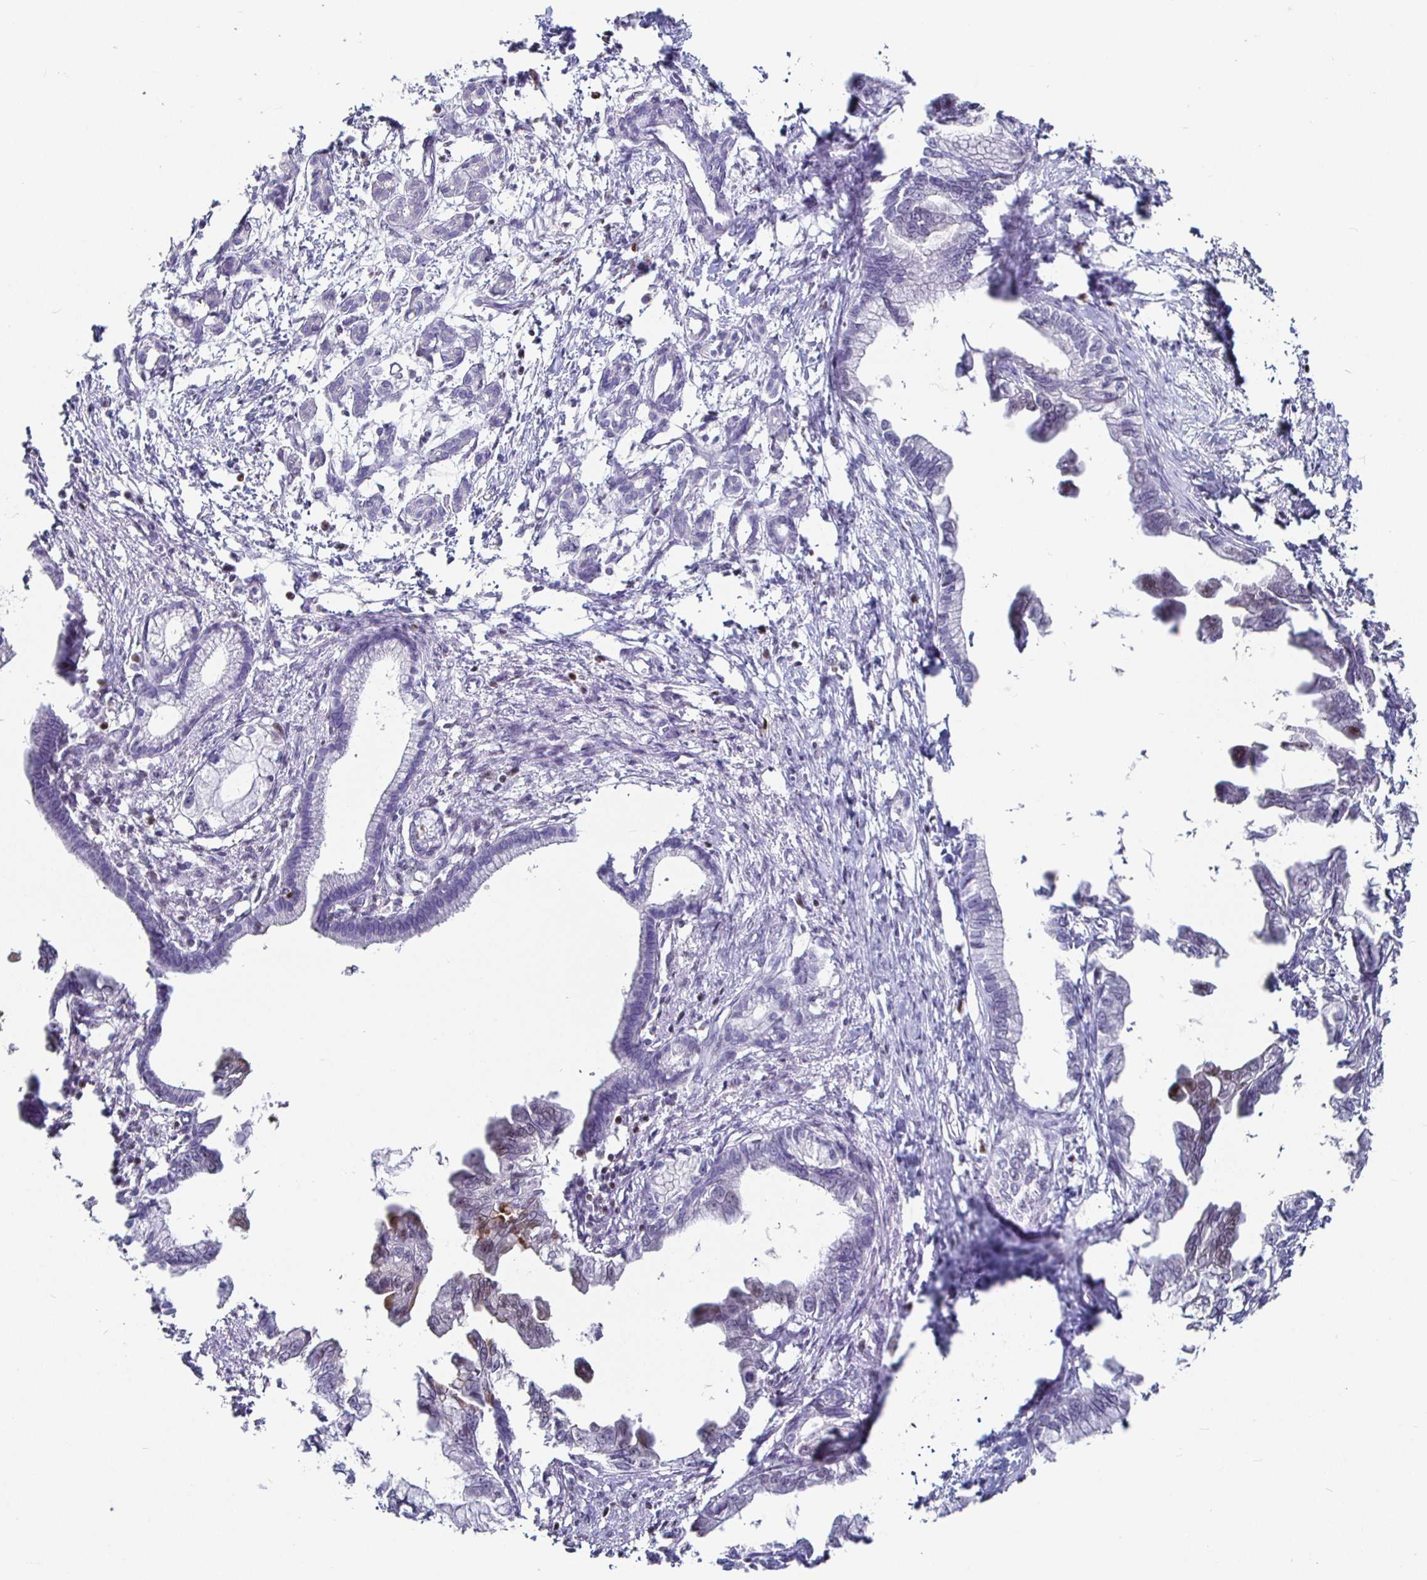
{"staining": {"intensity": "strong", "quantity": "<25%", "location": "cytoplasmic/membranous"}, "tissue": "pancreatic cancer", "cell_type": "Tumor cells", "image_type": "cancer", "snomed": [{"axis": "morphology", "description": "Adenocarcinoma, NOS"}, {"axis": "topography", "description": "Pancreas"}], "caption": "A brown stain labels strong cytoplasmic/membranous expression of a protein in pancreatic cancer tumor cells. (DAB (3,3'-diaminobenzidine) IHC, brown staining for protein, blue staining for nuclei).", "gene": "RUNX2", "patient": {"sex": "male", "age": 61}}